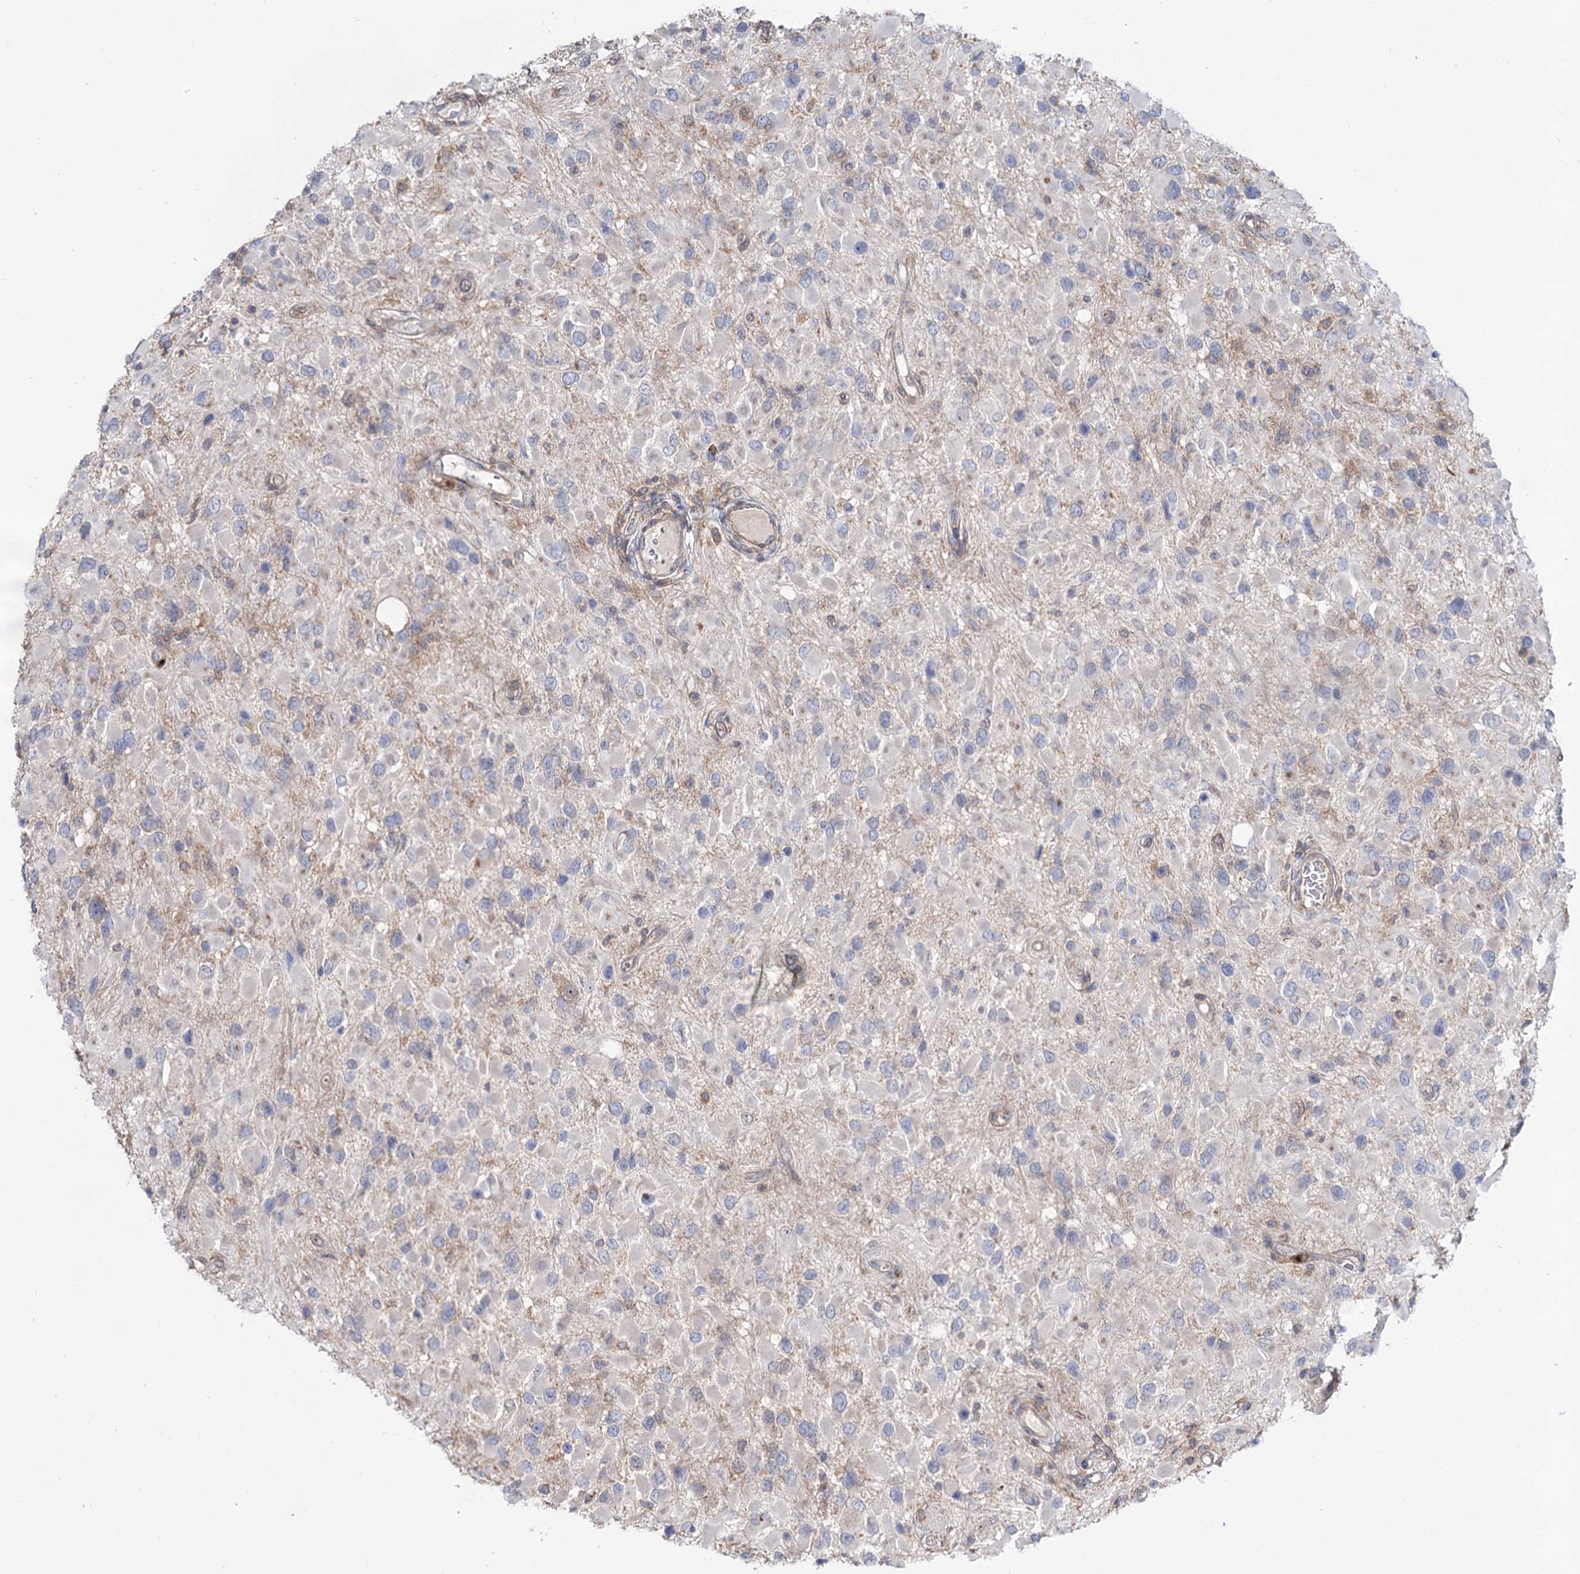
{"staining": {"intensity": "negative", "quantity": "none", "location": "none"}, "tissue": "glioma", "cell_type": "Tumor cells", "image_type": "cancer", "snomed": [{"axis": "morphology", "description": "Glioma, malignant, High grade"}, {"axis": "topography", "description": "Brain"}], "caption": "There is no significant expression in tumor cells of glioma.", "gene": "SEC24A", "patient": {"sex": "male", "age": 53}}